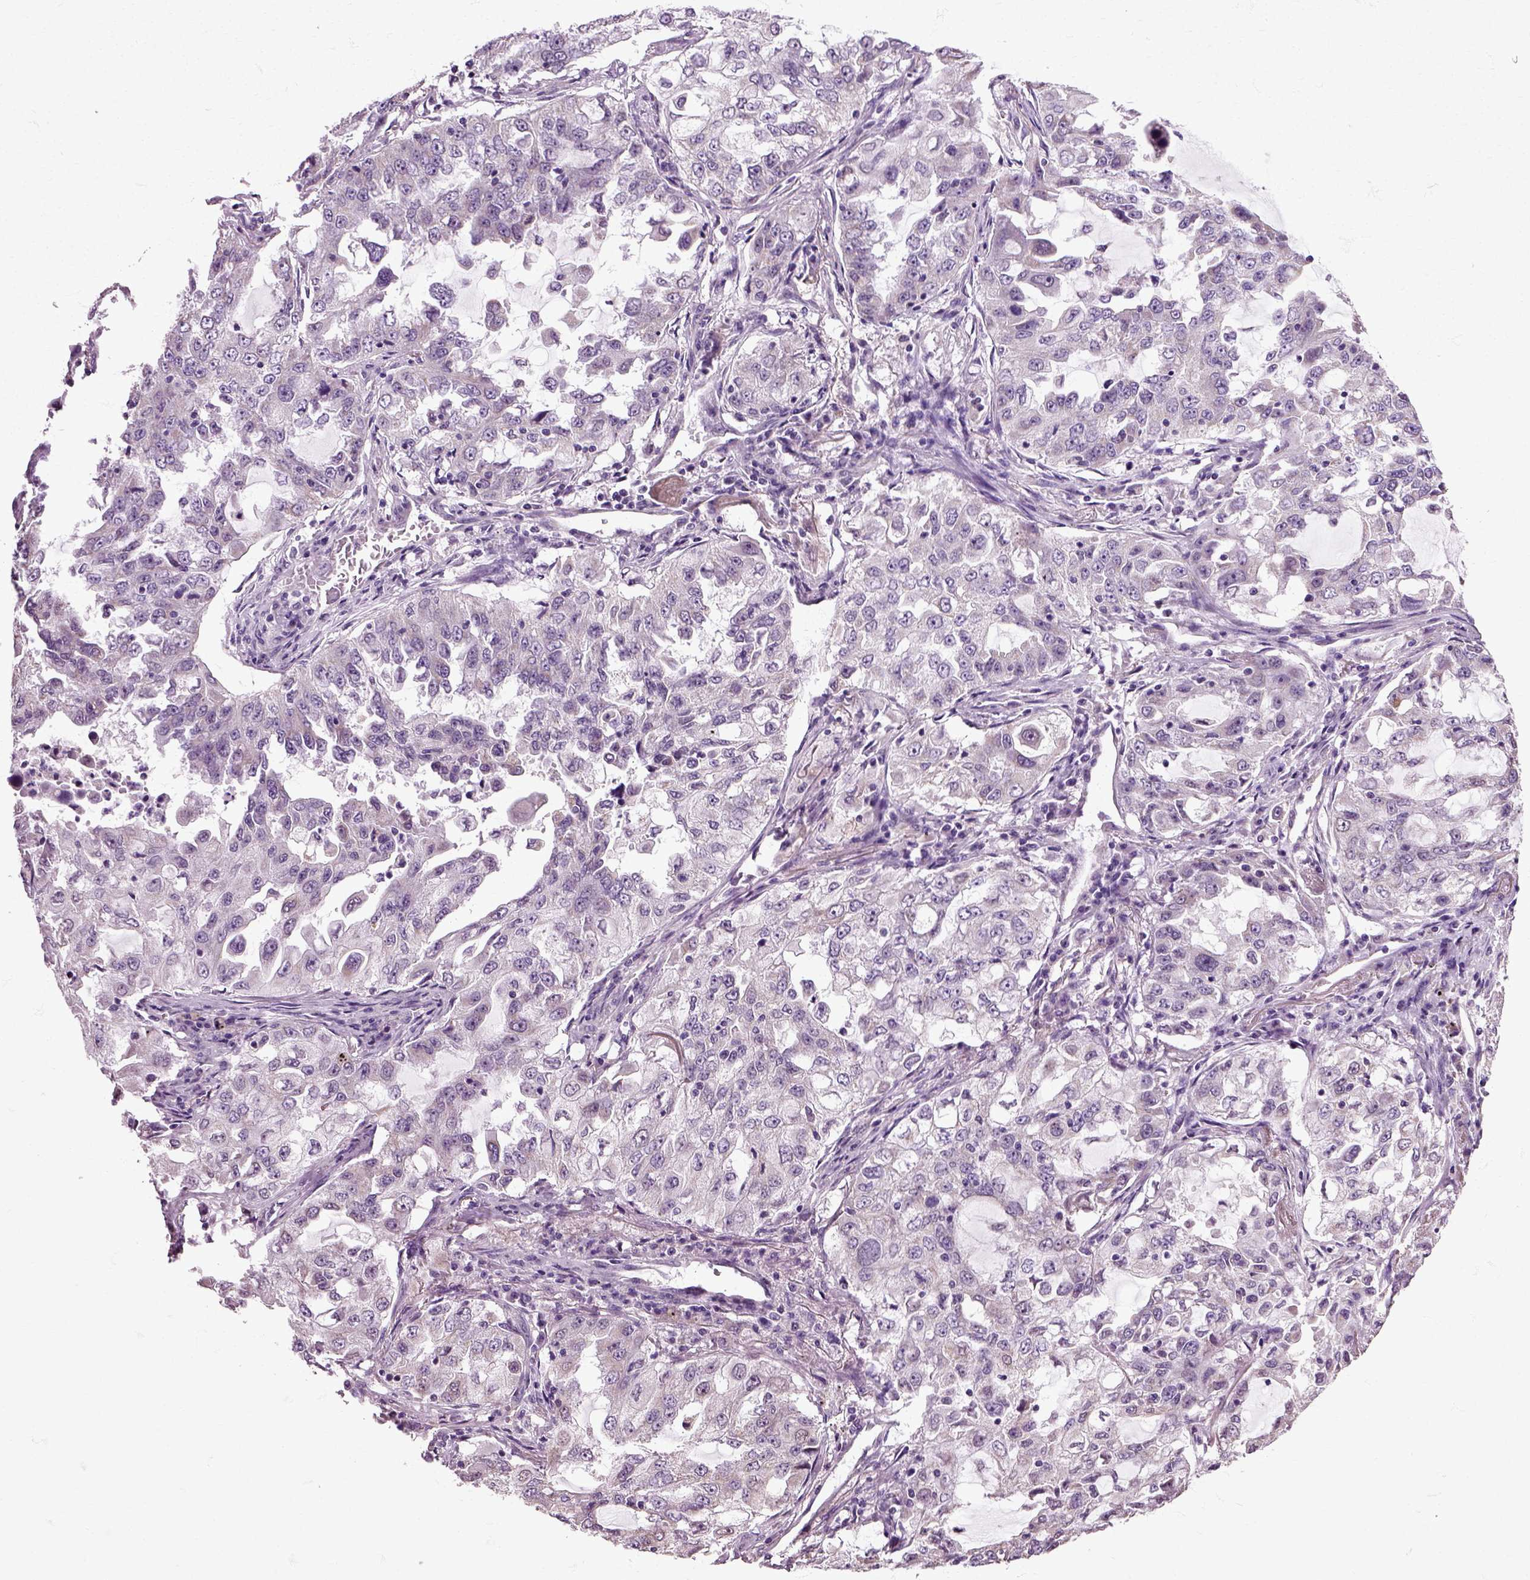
{"staining": {"intensity": "negative", "quantity": "none", "location": "none"}, "tissue": "lung cancer", "cell_type": "Tumor cells", "image_type": "cancer", "snomed": [{"axis": "morphology", "description": "Adenocarcinoma, NOS"}, {"axis": "topography", "description": "Lung"}], "caption": "A histopathology image of adenocarcinoma (lung) stained for a protein shows no brown staining in tumor cells.", "gene": "HSPA2", "patient": {"sex": "female", "age": 61}}